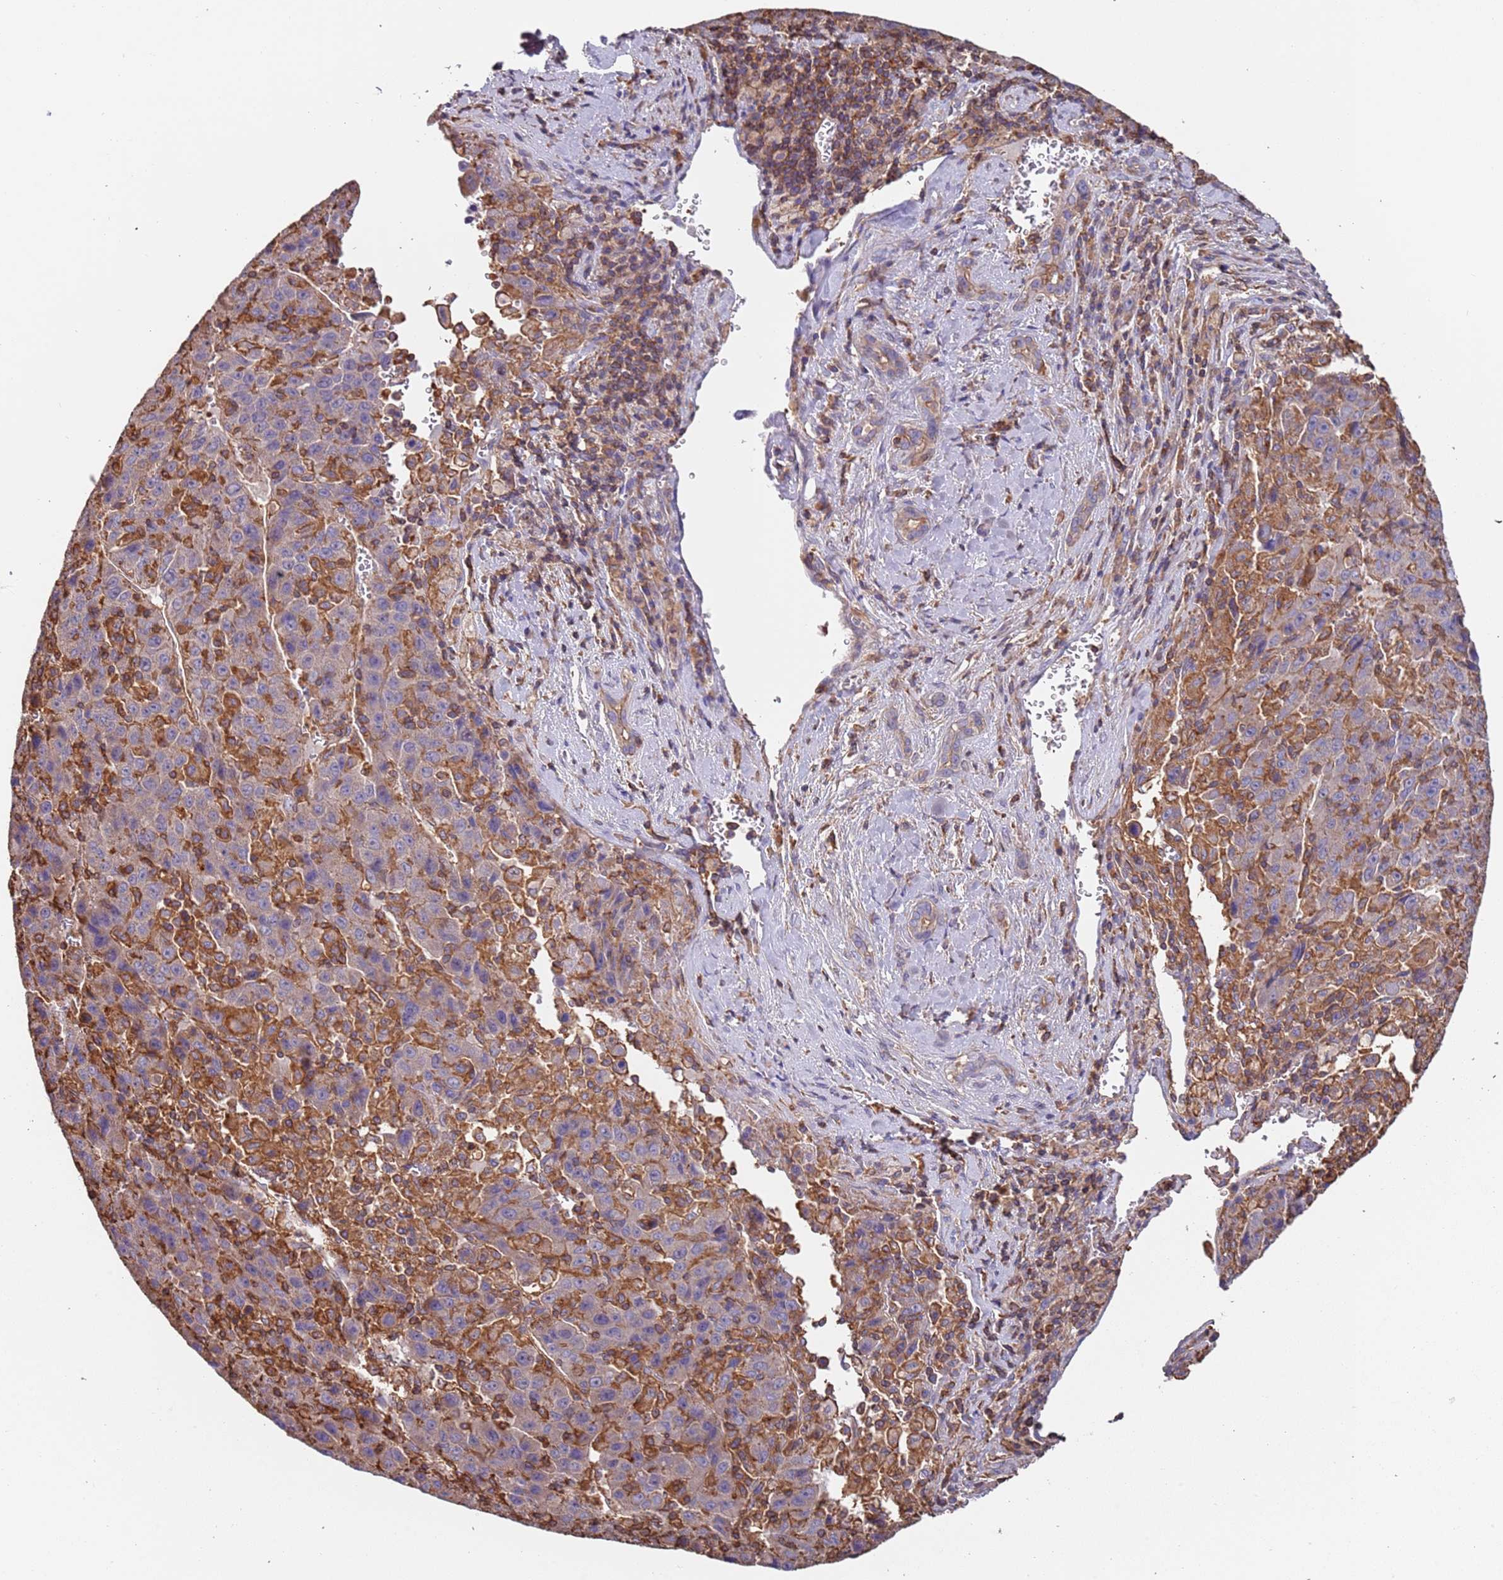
{"staining": {"intensity": "negative", "quantity": "none", "location": "none"}, "tissue": "liver cancer", "cell_type": "Tumor cells", "image_type": "cancer", "snomed": [{"axis": "morphology", "description": "Carcinoma, Hepatocellular, NOS"}, {"axis": "topography", "description": "Liver"}], "caption": "DAB (3,3'-diaminobenzidine) immunohistochemical staining of human liver cancer shows no significant staining in tumor cells.", "gene": "SYT4", "patient": {"sex": "female", "age": 53}}